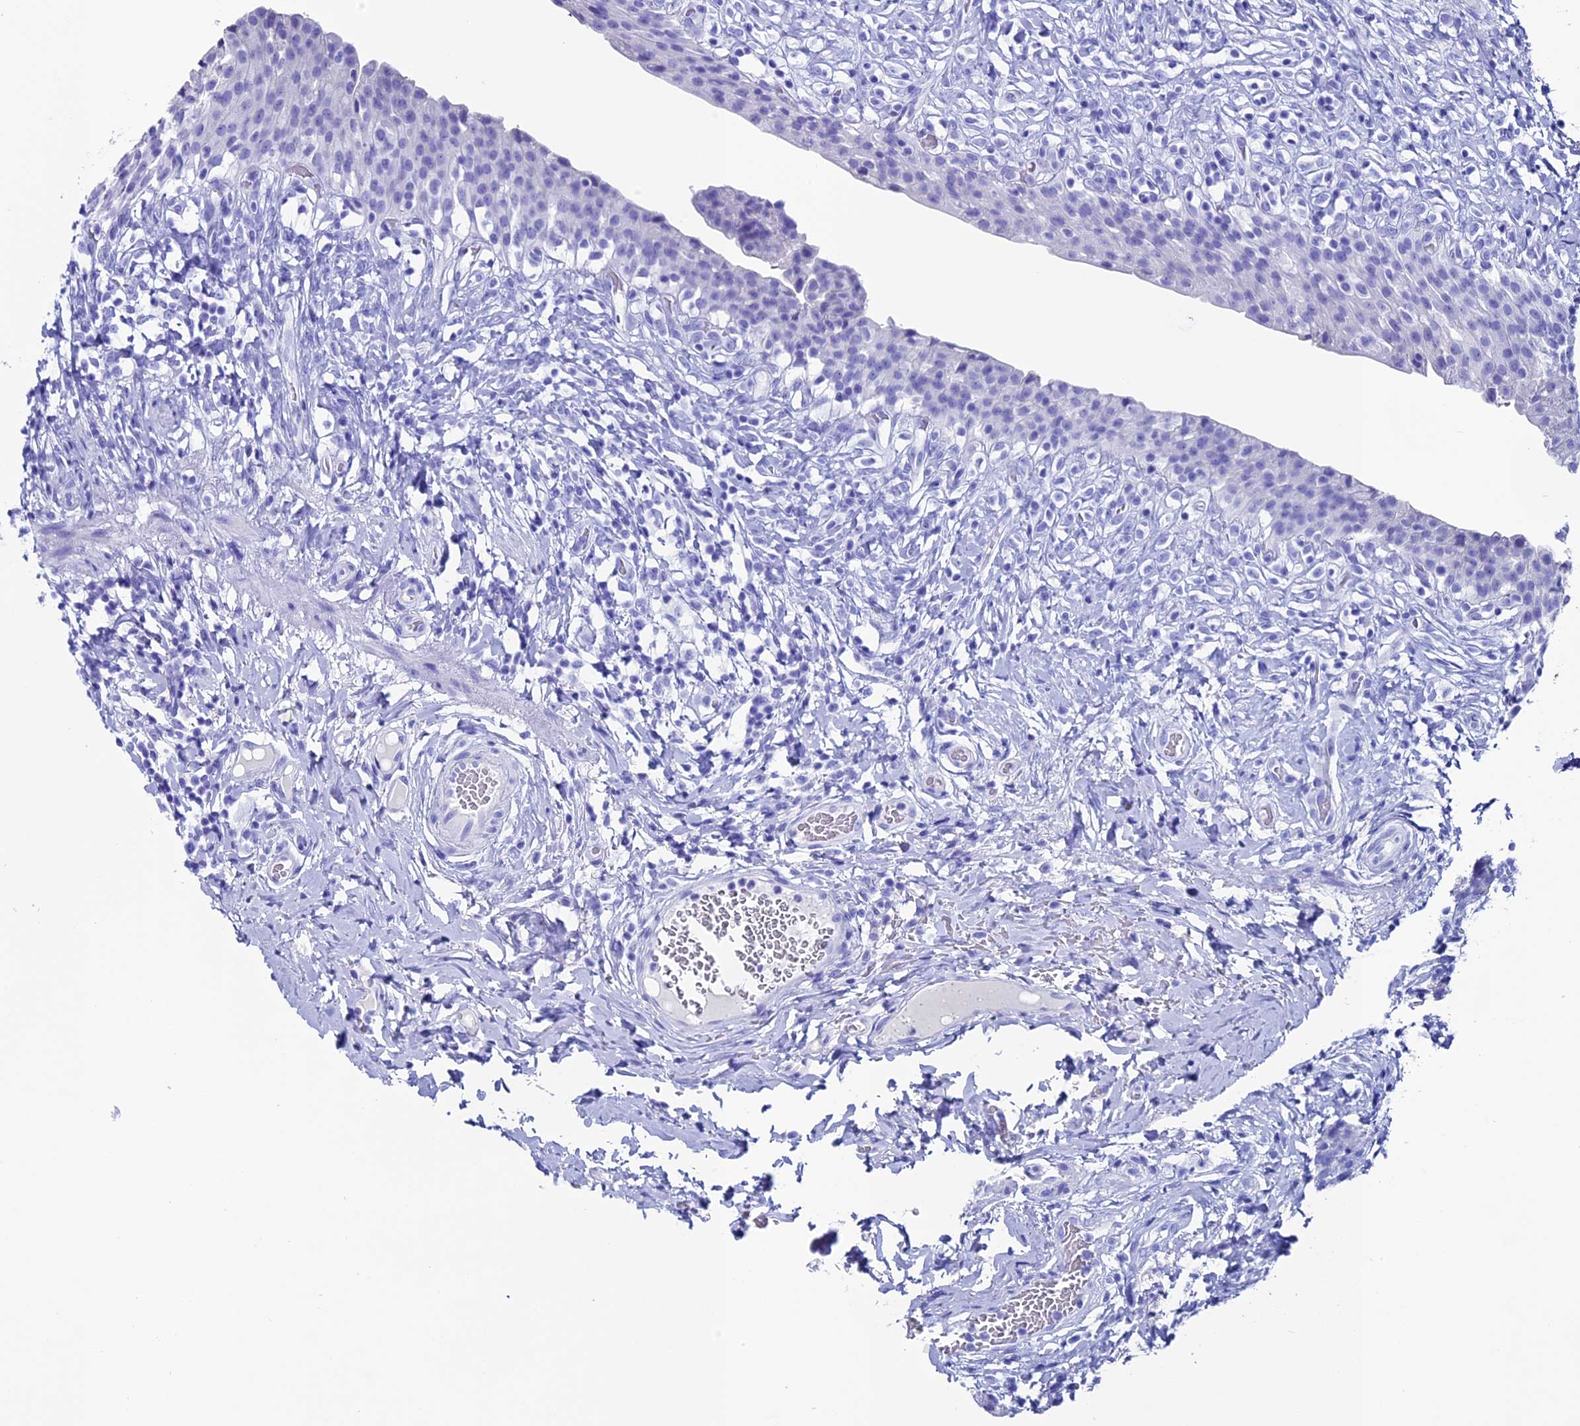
{"staining": {"intensity": "negative", "quantity": "none", "location": "none"}, "tissue": "urinary bladder", "cell_type": "Urothelial cells", "image_type": "normal", "snomed": [{"axis": "morphology", "description": "Normal tissue, NOS"}, {"axis": "morphology", "description": "Inflammation, NOS"}, {"axis": "topography", "description": "Urinary bladder"}], "caption": "A histopathology image of urinary bladder stained for a protein shows no brown staining in urothelial cells.", "gene": "ANKRD29", "patient": {"sex": "male", "age": 64}}